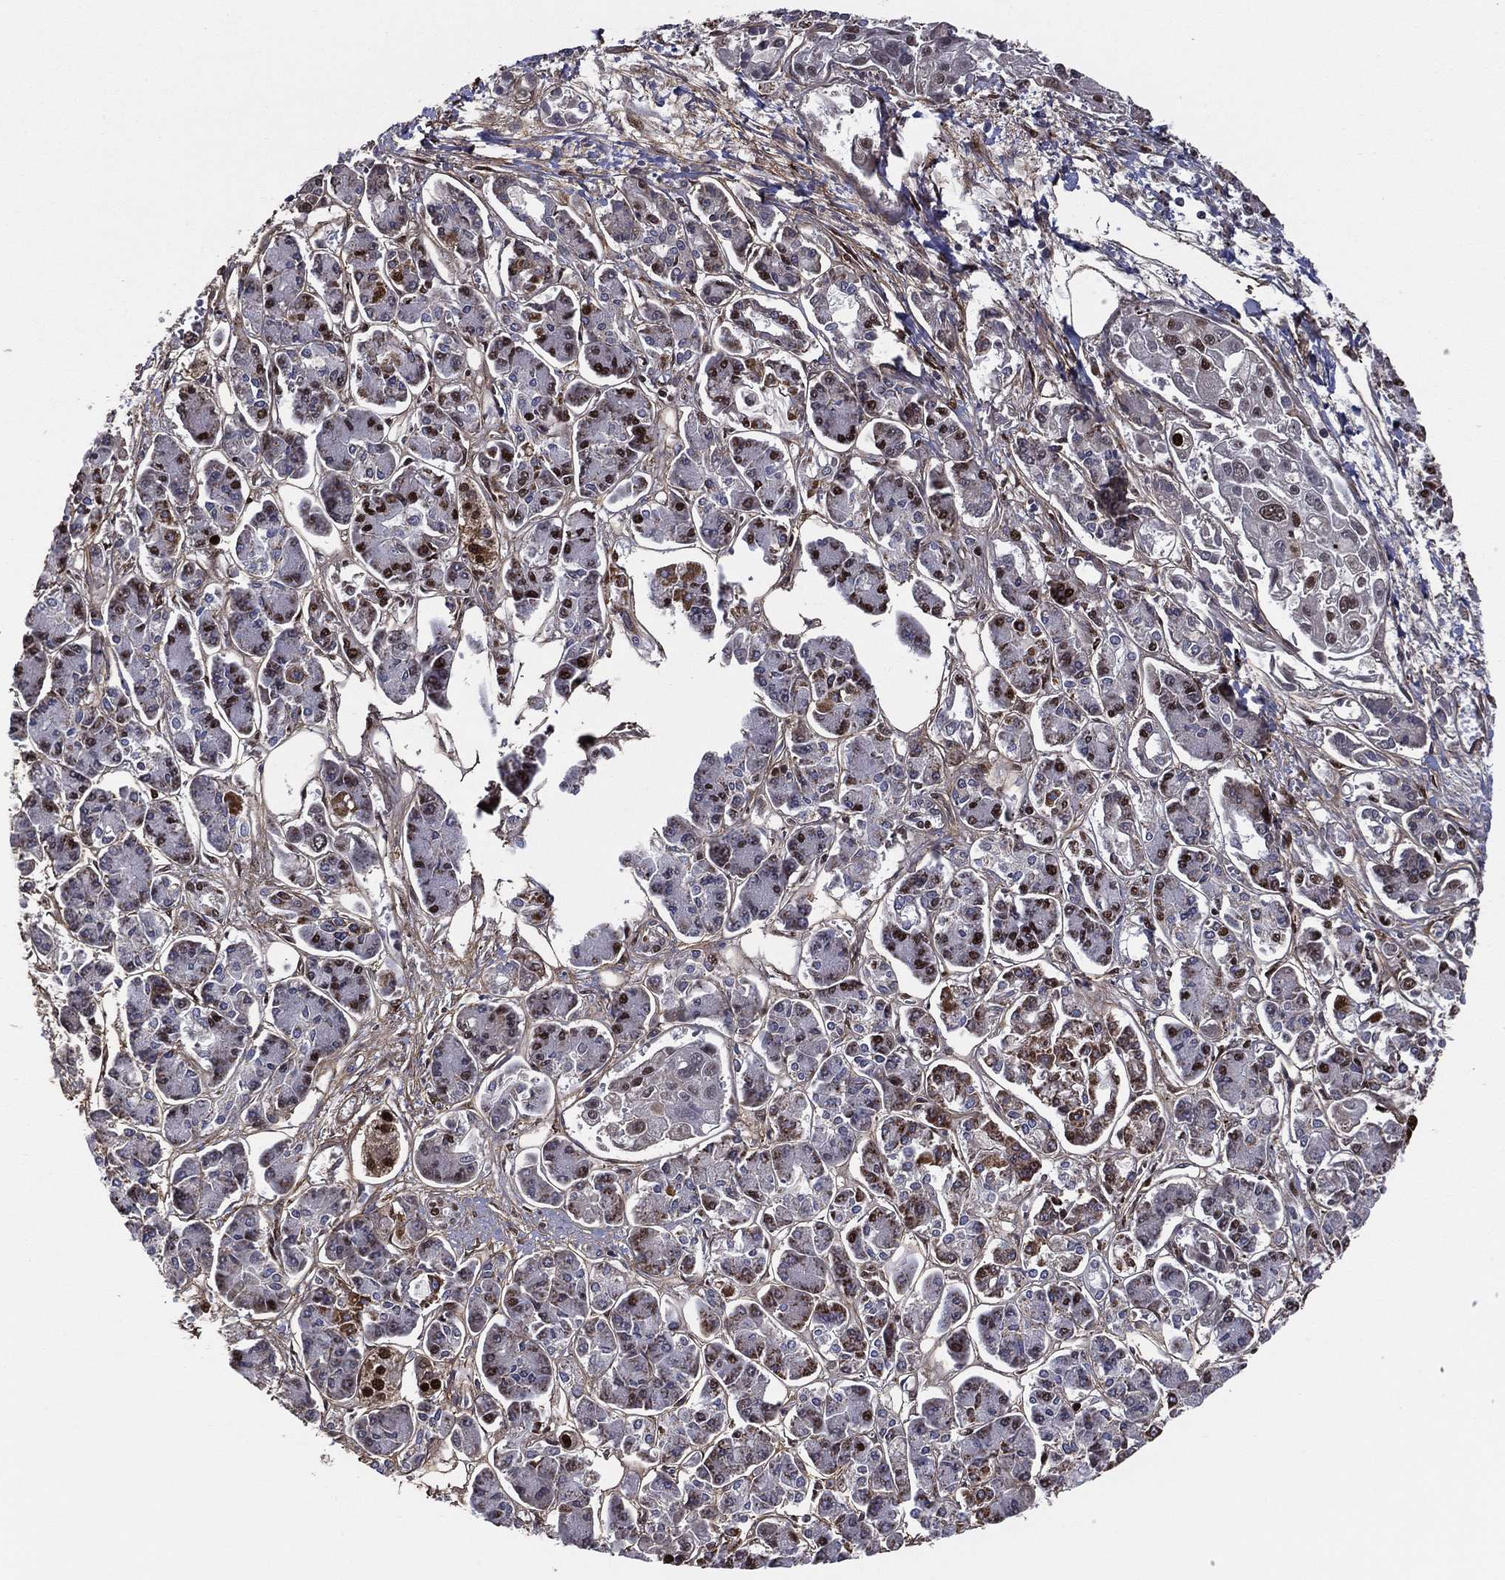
{"staining": {"intensity": "negative", "quantity": "none", "location": "none"}, "tissue": "pancreatic cancer", "cell_type": "Tumor cells", "image_type": "cancer", "snomed": [{"axis": "morphology", "description": "Adenocarcinoma, NOS"}, {"axis": "topography", "description": "Pancreas"}], "caption": "The immunohistochemistry photomicrograph has no significant positivity in tumor cells of pancreatic adenocarcinoma tissue.", "gene": "TP53BP1", "patient": {"sex": "male", "age": 85}}